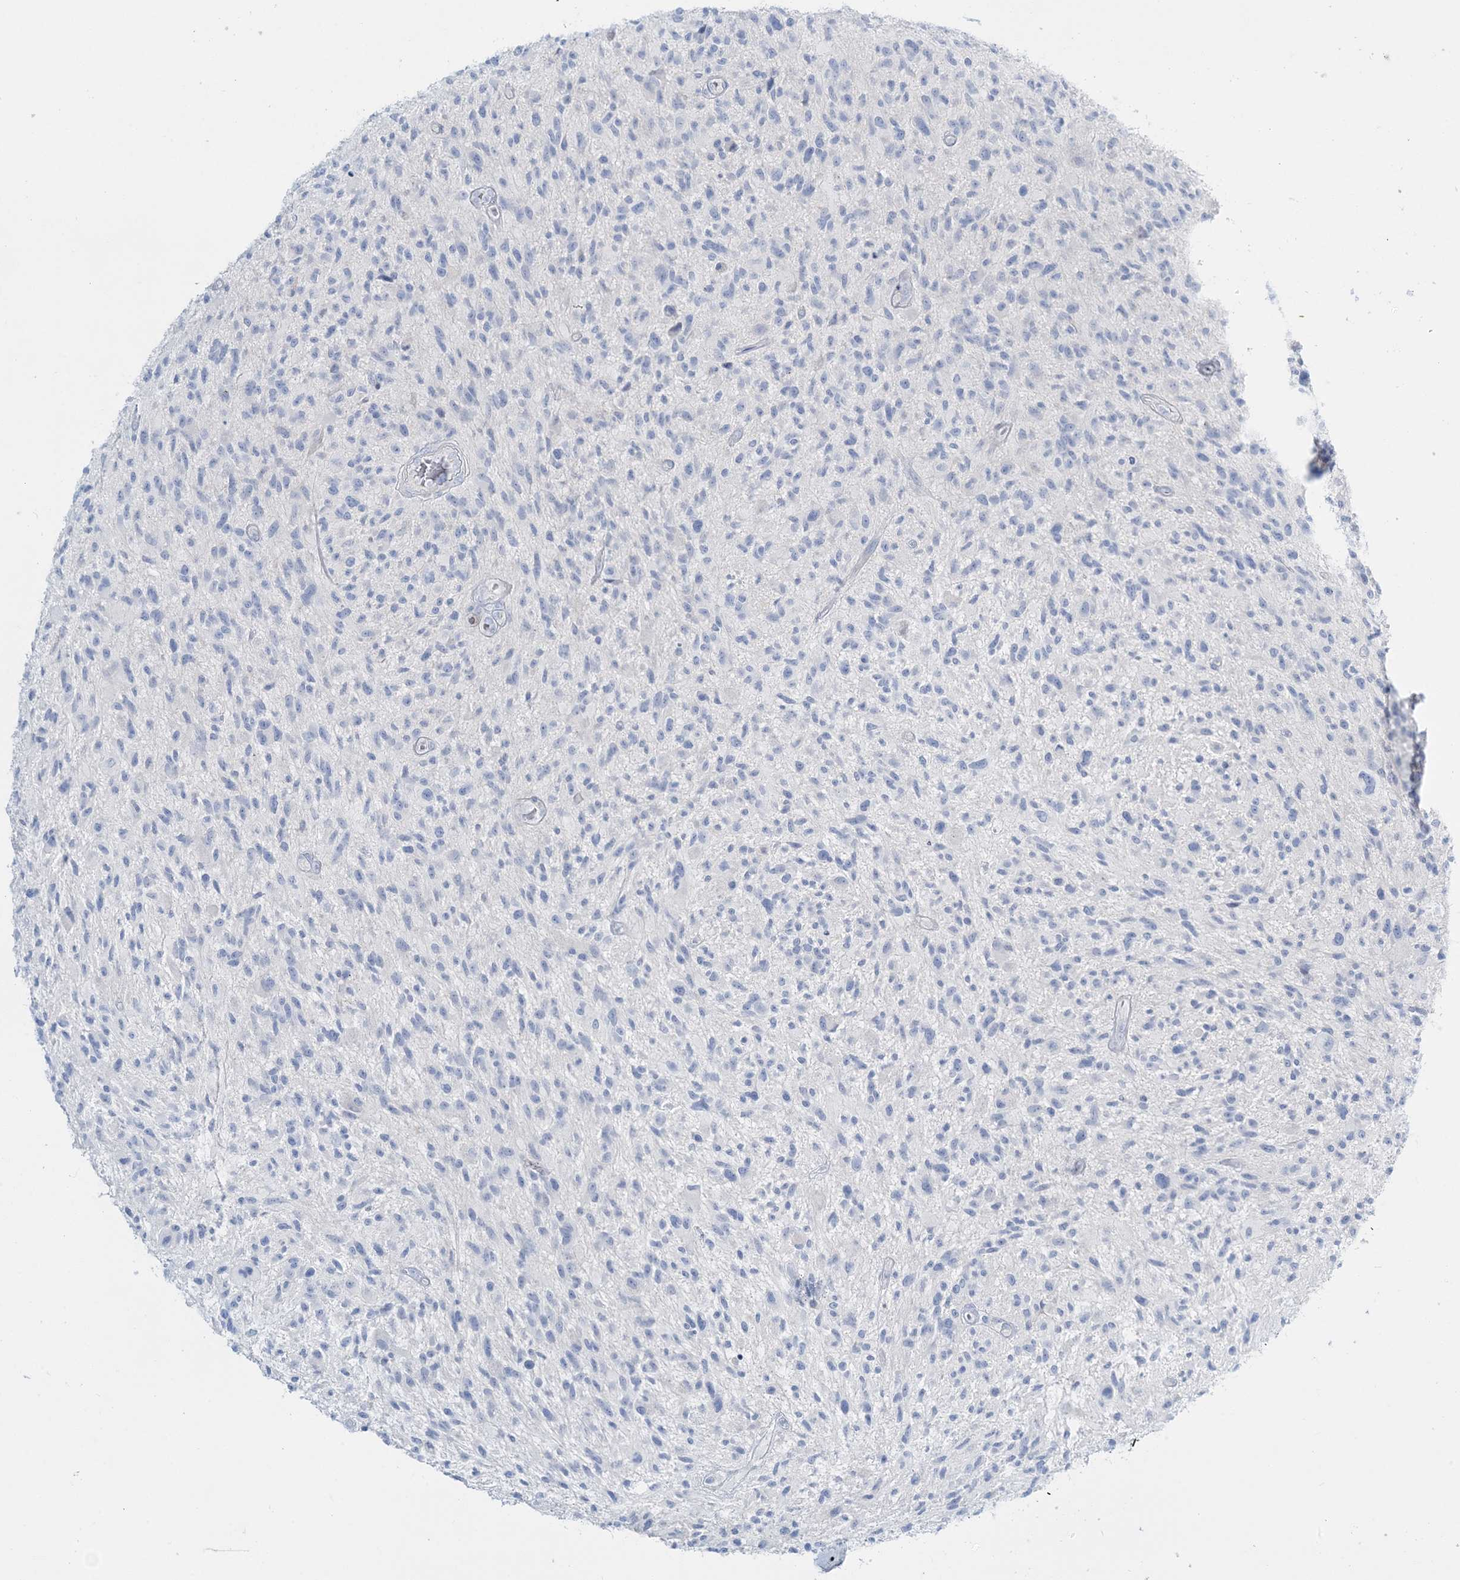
{"staining": {"intensity": "negative", "quantity": "none", "location": "none"}, "tissue": "glioma", "cell_type": "Tumor cells", "image_type": "cancer", "snomed": [{"axis": "morphology", "description": "Glioma, malignant, High grade"}, {"axis": "topography", "description": "Brain"}], "caption": "IHC micrograph of malignant high-grade glioma stained for a protein (brown), which shows no expression in tumor cells. (DAB immunohistochemistry (IHC) visualized using brightfield microscopy, high magnification).", "gene": "WDSUB1", "patient": {"sex": "male", "age": 47}}